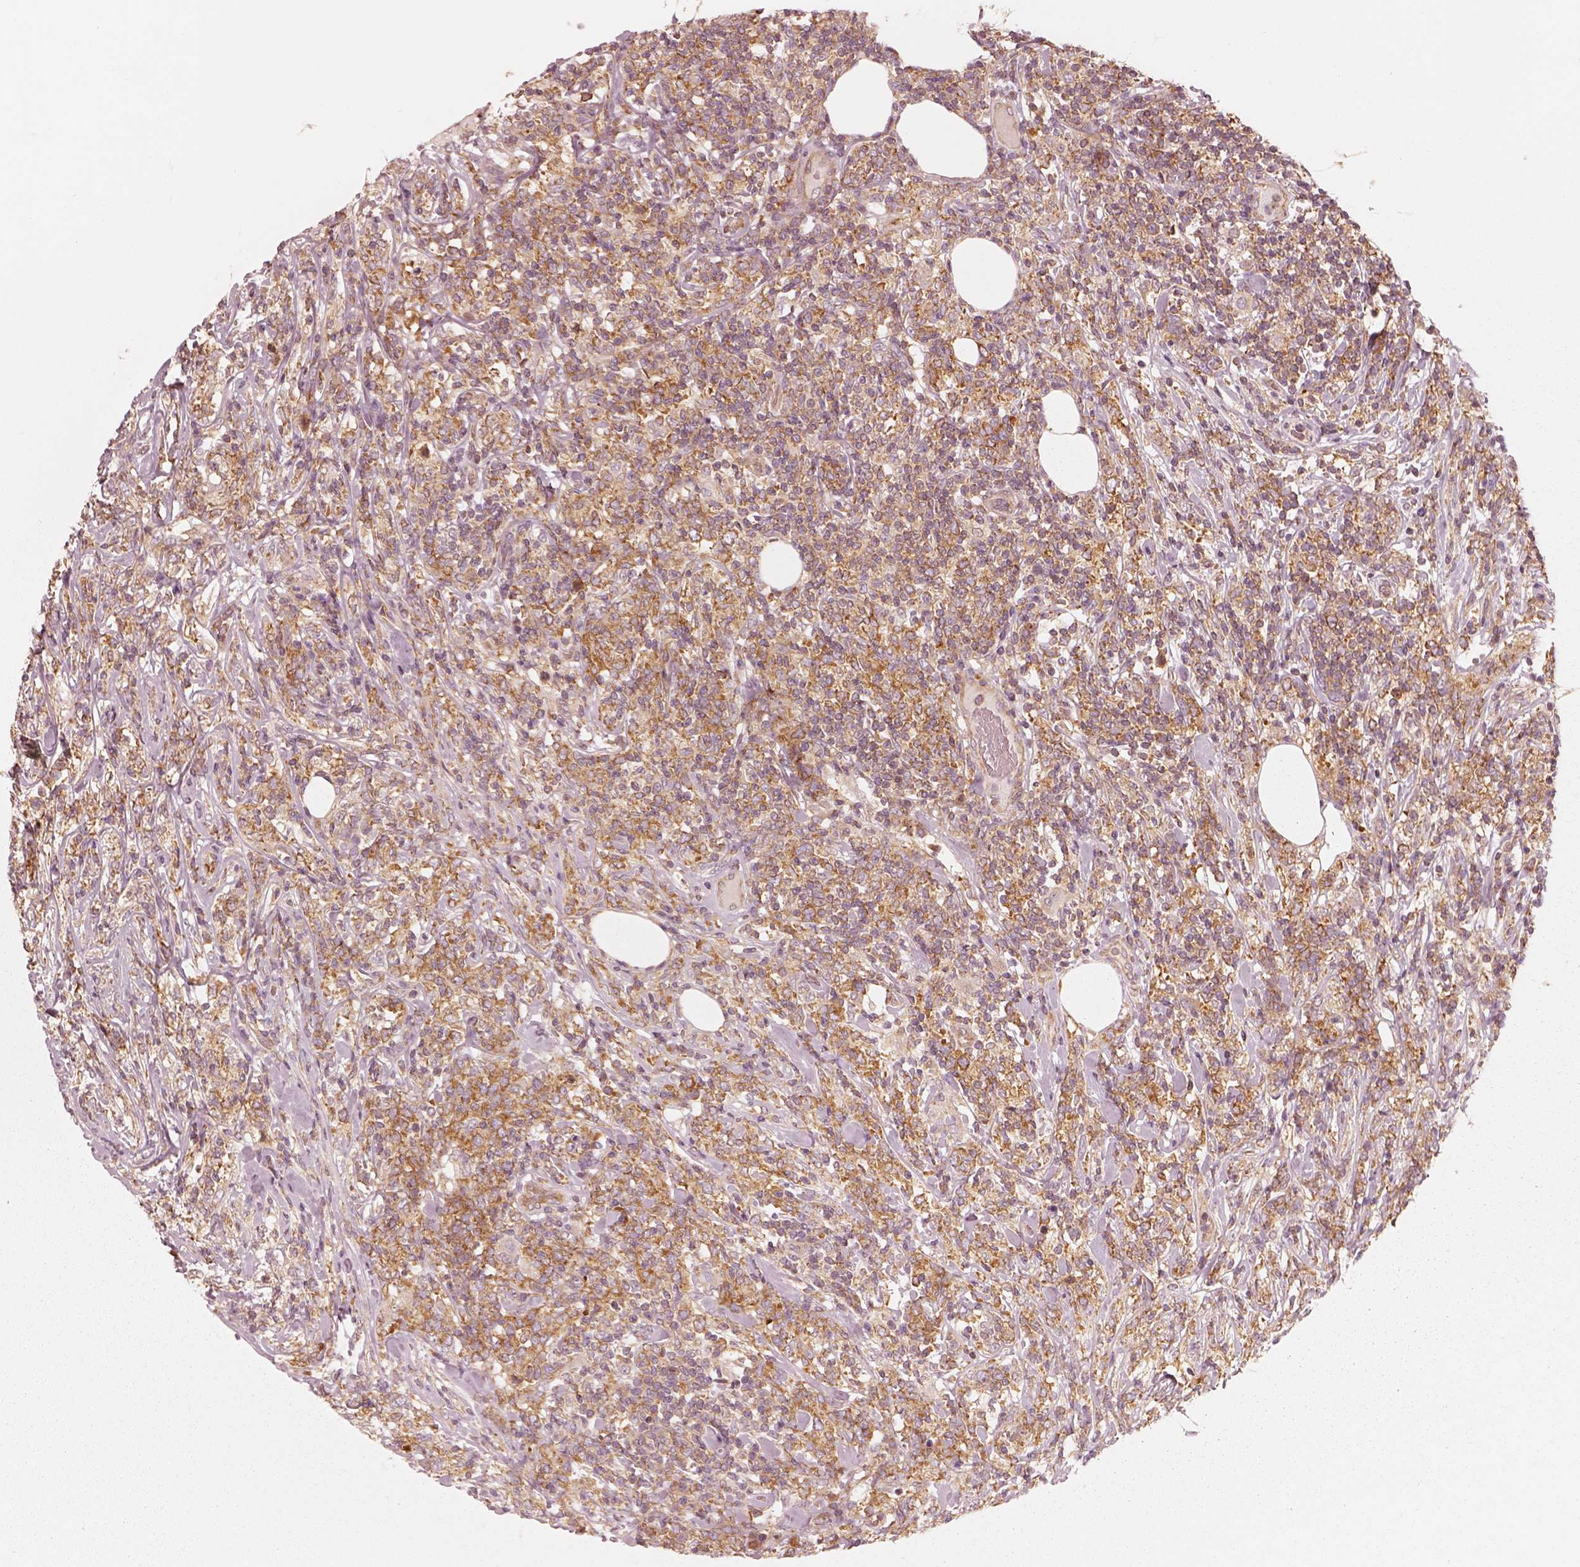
{"staining": {"intensity": "strong", "quantity": ">75%", "location": "cytoplasmic/membranous"}, "tissue": "lymphoma", "cell_type": "Tumor cells", "image_type": "cancer", "snomed": [{"axis": "morphology", "description": "Malignant lymphoma, non-Hodgkin's type, High grade"}, {"axis": "topography", "description": "Lymph node"}], "caption": "DAB immunohistochemical staining of human high-grade malignant lymphoma, non-Hodgkin's type exhibits strong cytoplasmic/membranous protein expression in about >75% of tumor cells.", "gene": "CNOT2", "patient": {"sex": "female", "age": 84}}